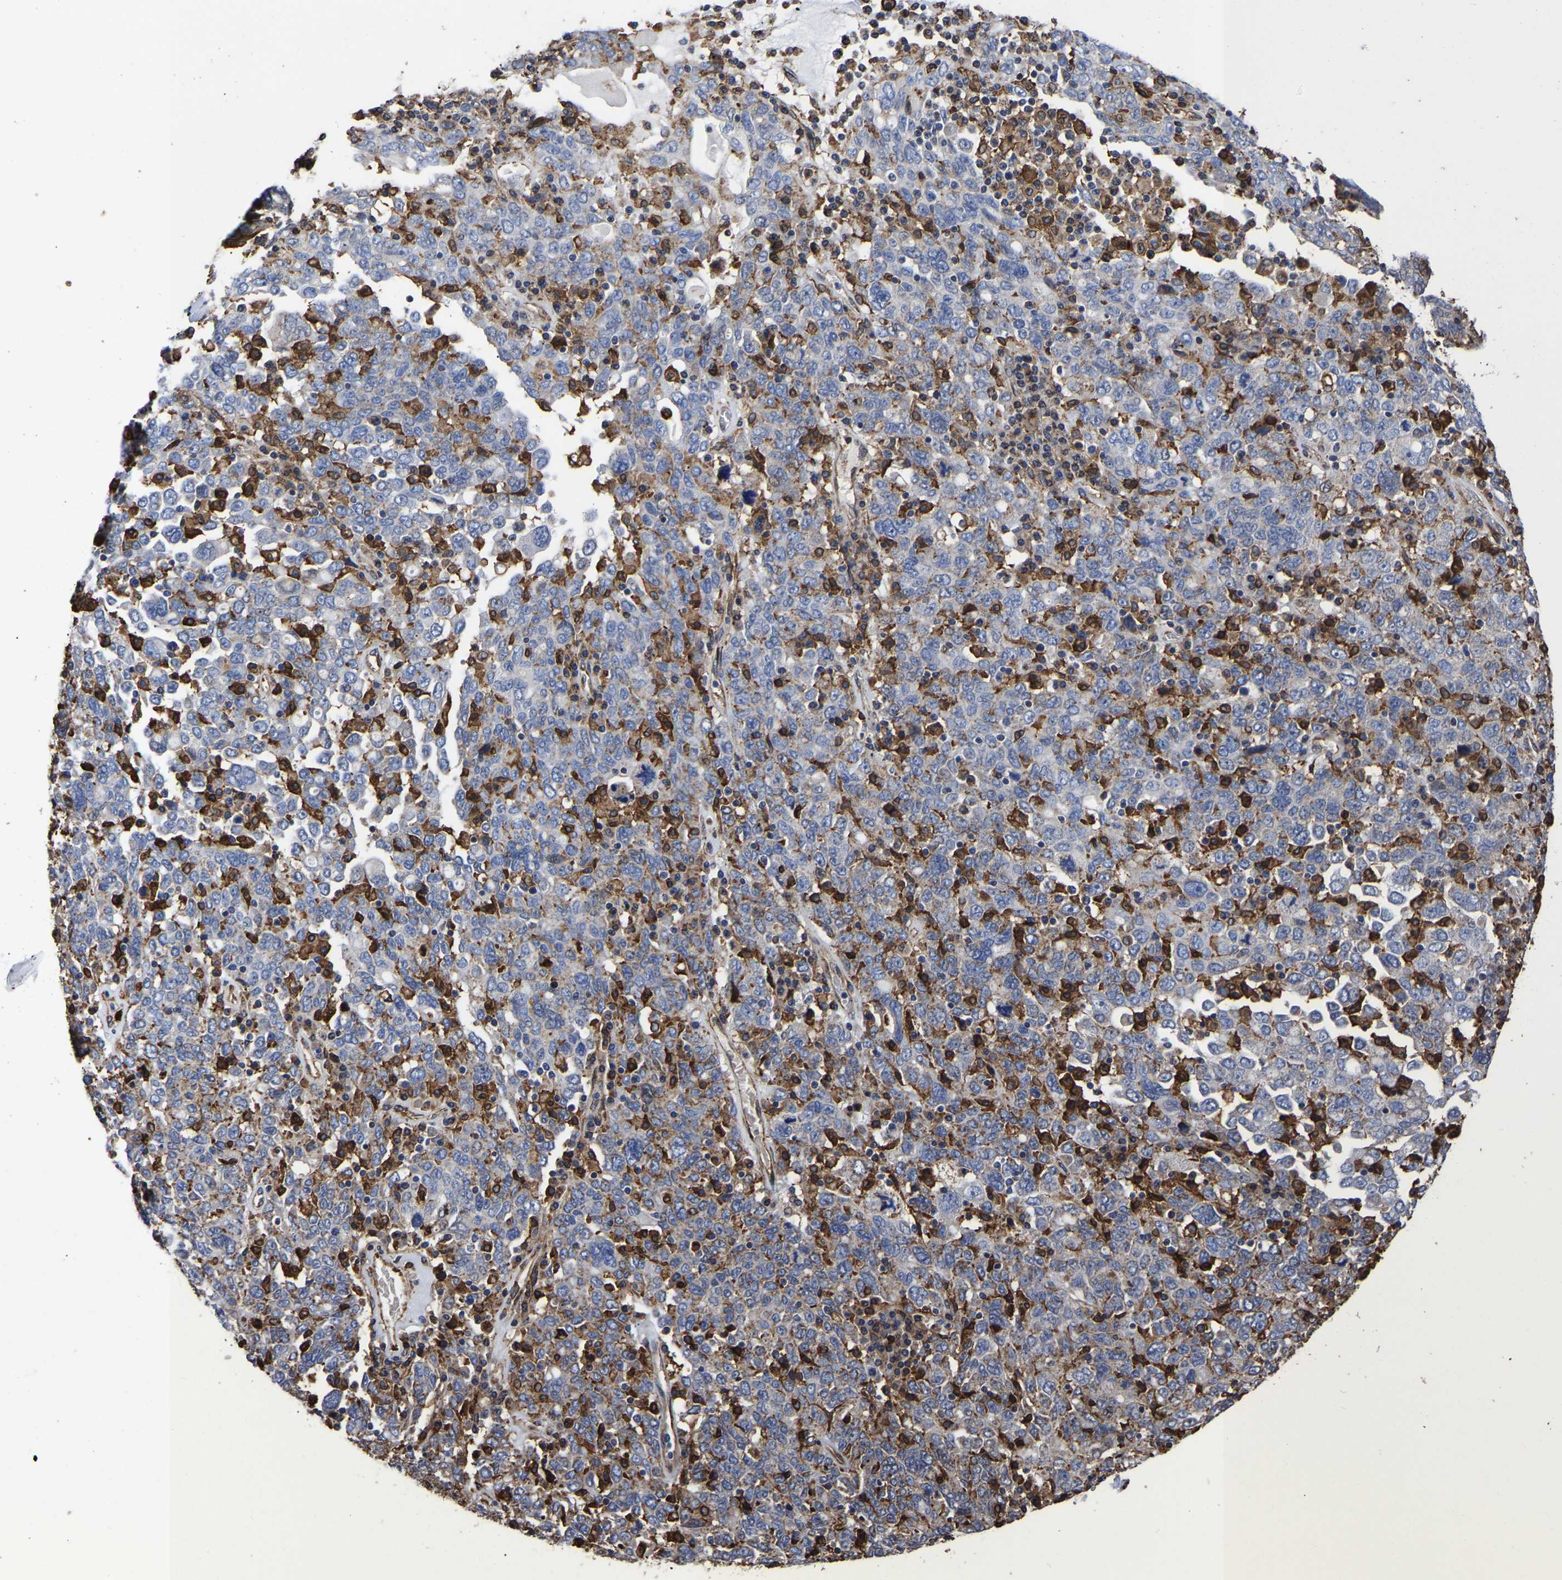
{"staining": {"intensity": "negative", "quantity": "none", "location": "none"}, "tissue": "ovarian cancer", "cell_type": "Tumor cells", "image_type": "cancer", "snomed": [{"axis": "morphology", "description": "Carcinoma, endometroid"}, {"axis": "topography", "description": "Ovary"}], "caption": "High magnification brightfield microscopy of endometroid carcinoma (ovarian) stained with DAB (brown) and counterstained with hematoxylin (blue): tumor cells show no significant expression.", "gene": "LIF", "patient": {"sex": "female", "age": 62}}